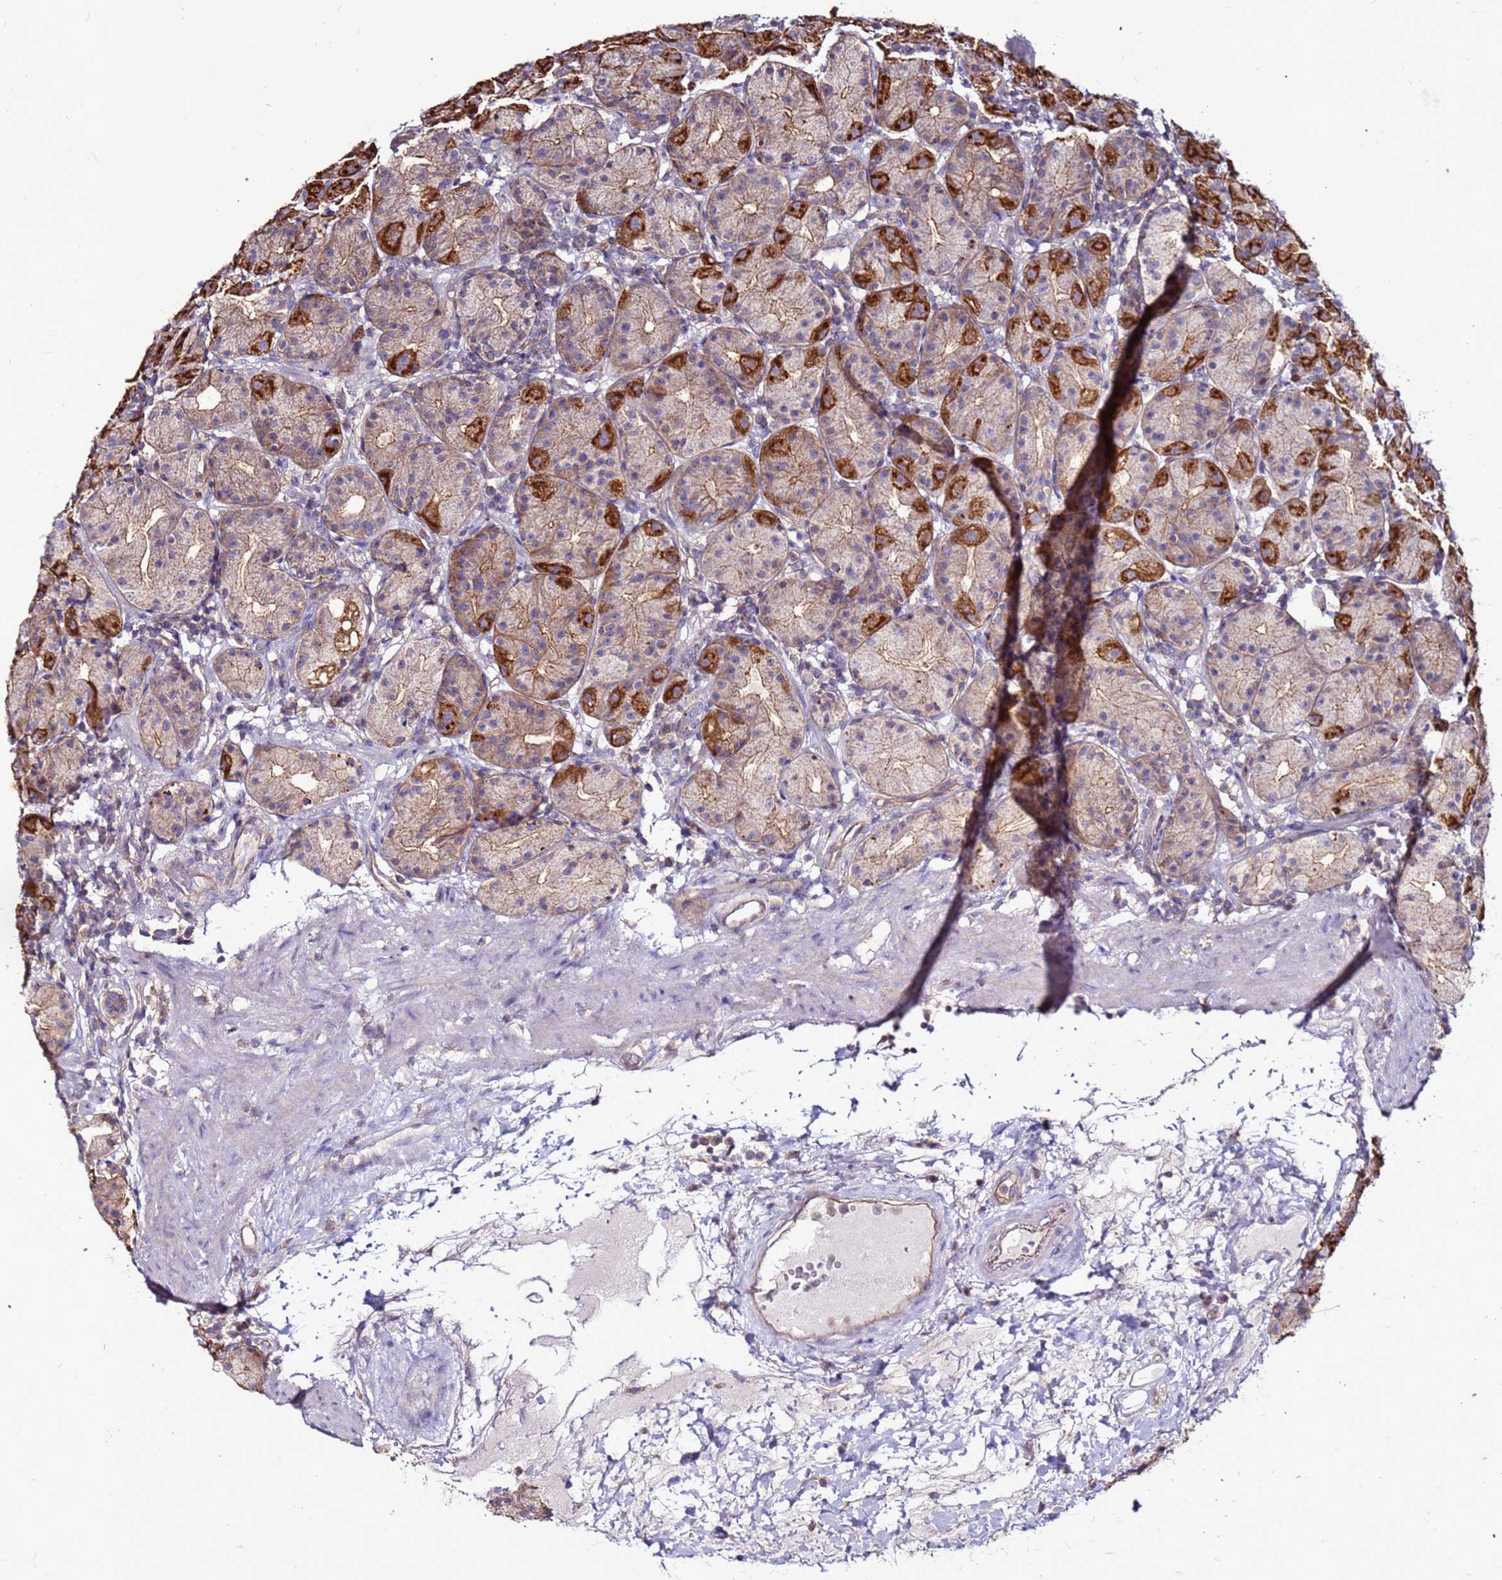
{"staining": {"intensity": "strong", "quantity": "25%-75%", "location": "cytoplasmic/membranous"}, "tissue": "stomach", "cell_type": "Glandular cells", "image_type": "normal", "snomed": [{"axis": "morphology", "description": "Normal tissue, NOS"}, {"axis": "topography", "description": "Stomach"}], "caption": "Stomach was stained to show a protein in brown. There is high levels of strong cytoplasmic/membranous positivity in approximately 25%-75% of glandular cells.", "gene": "NRN1L", "patient": {"sex": "female", "age": 79}}